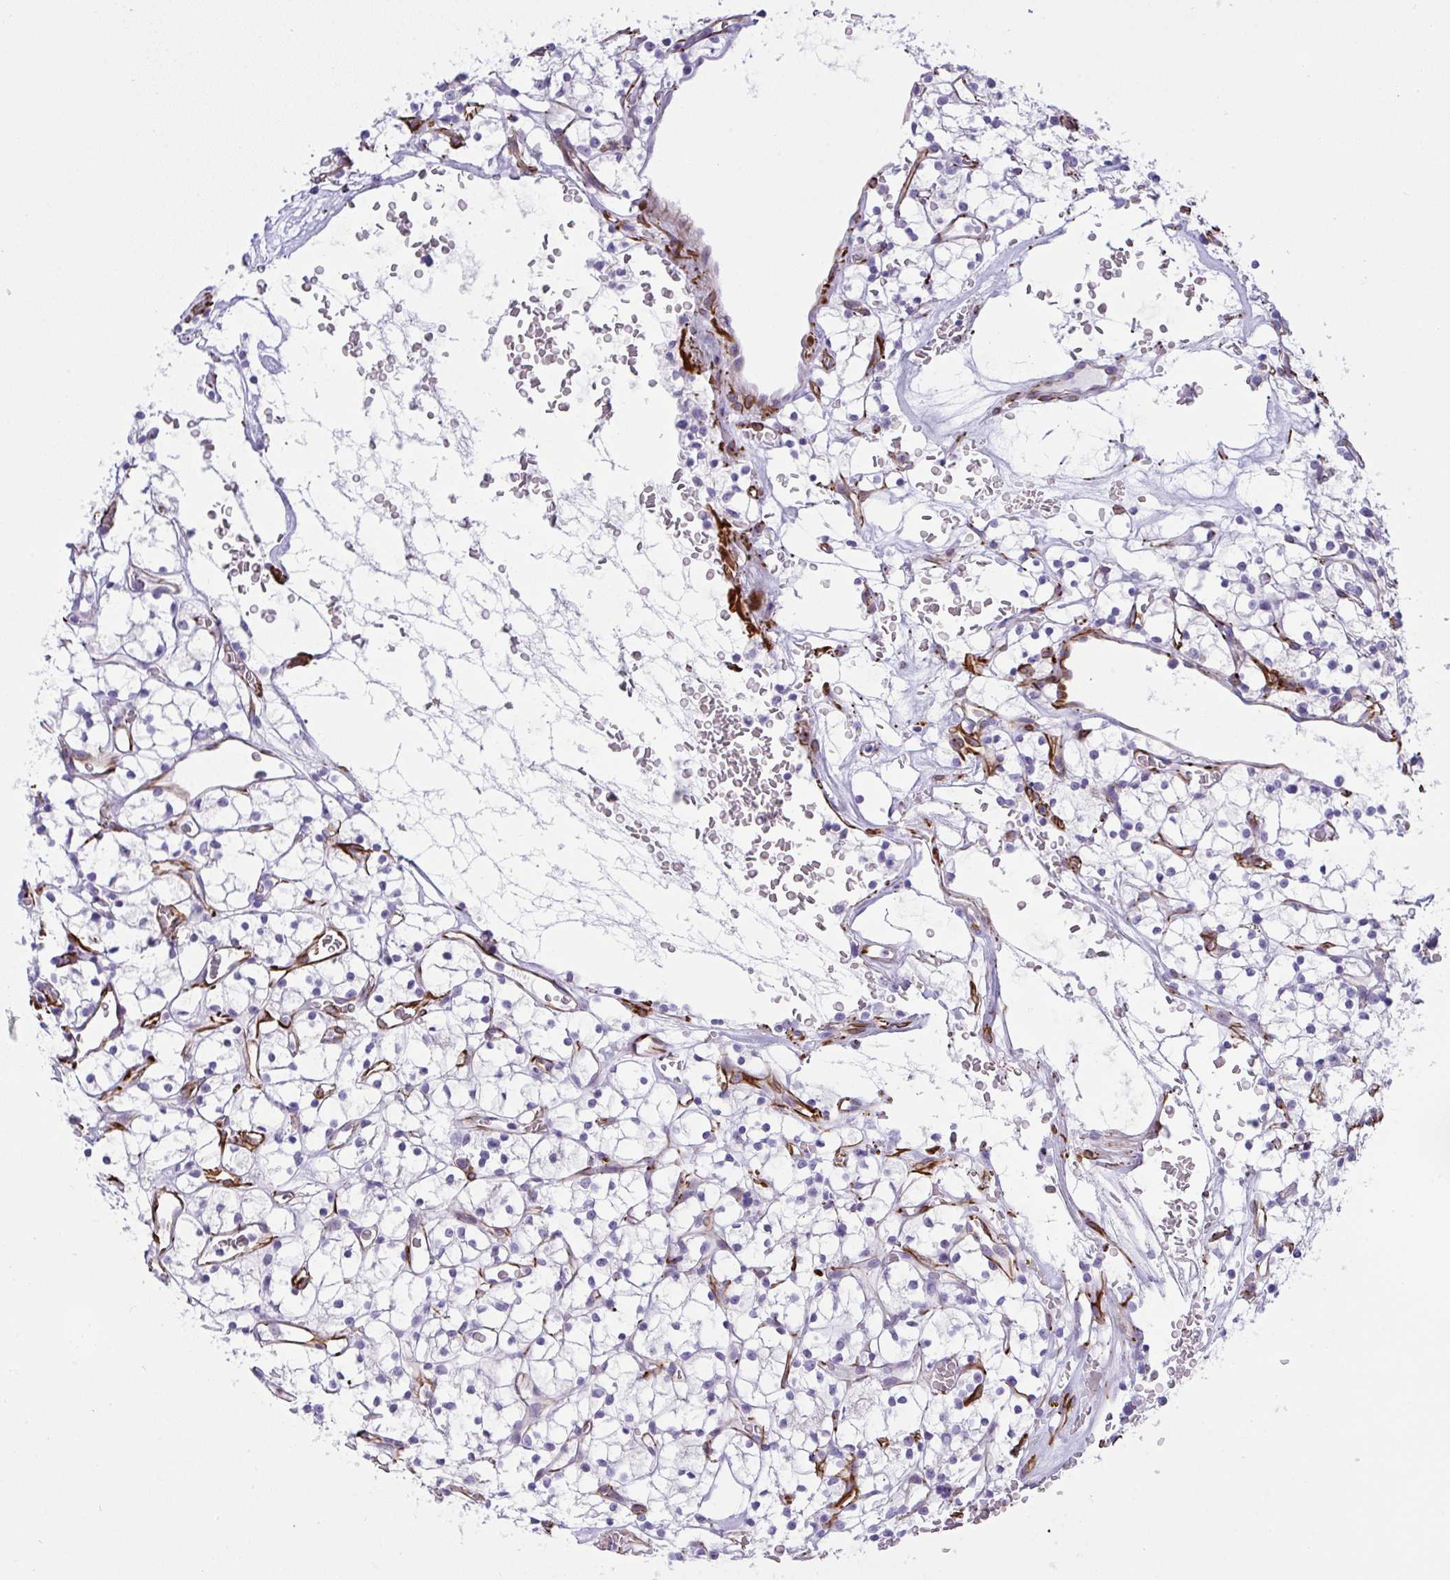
{"staining": {"intensity": "negative", "quantity": "none", "location": "none"}, "tissue": "renal cancer", "cell_type": "Tumor cells", "image_type": "cancer", "snomed": [{"axis": "morphology", "description": "Adenocarcinoma, NOS"}, {"axis": "topography", "description": "Kidney"}], "caption": "This photomicrograph is of renal cancer stained with immunohistochemistry (IHC) to label a protein in brown with the nuclei are counter-stained blue. There is no staining in tumor cells.", "gene": "SLC35B1", "patient": {"sex": "female", "age": 64}}